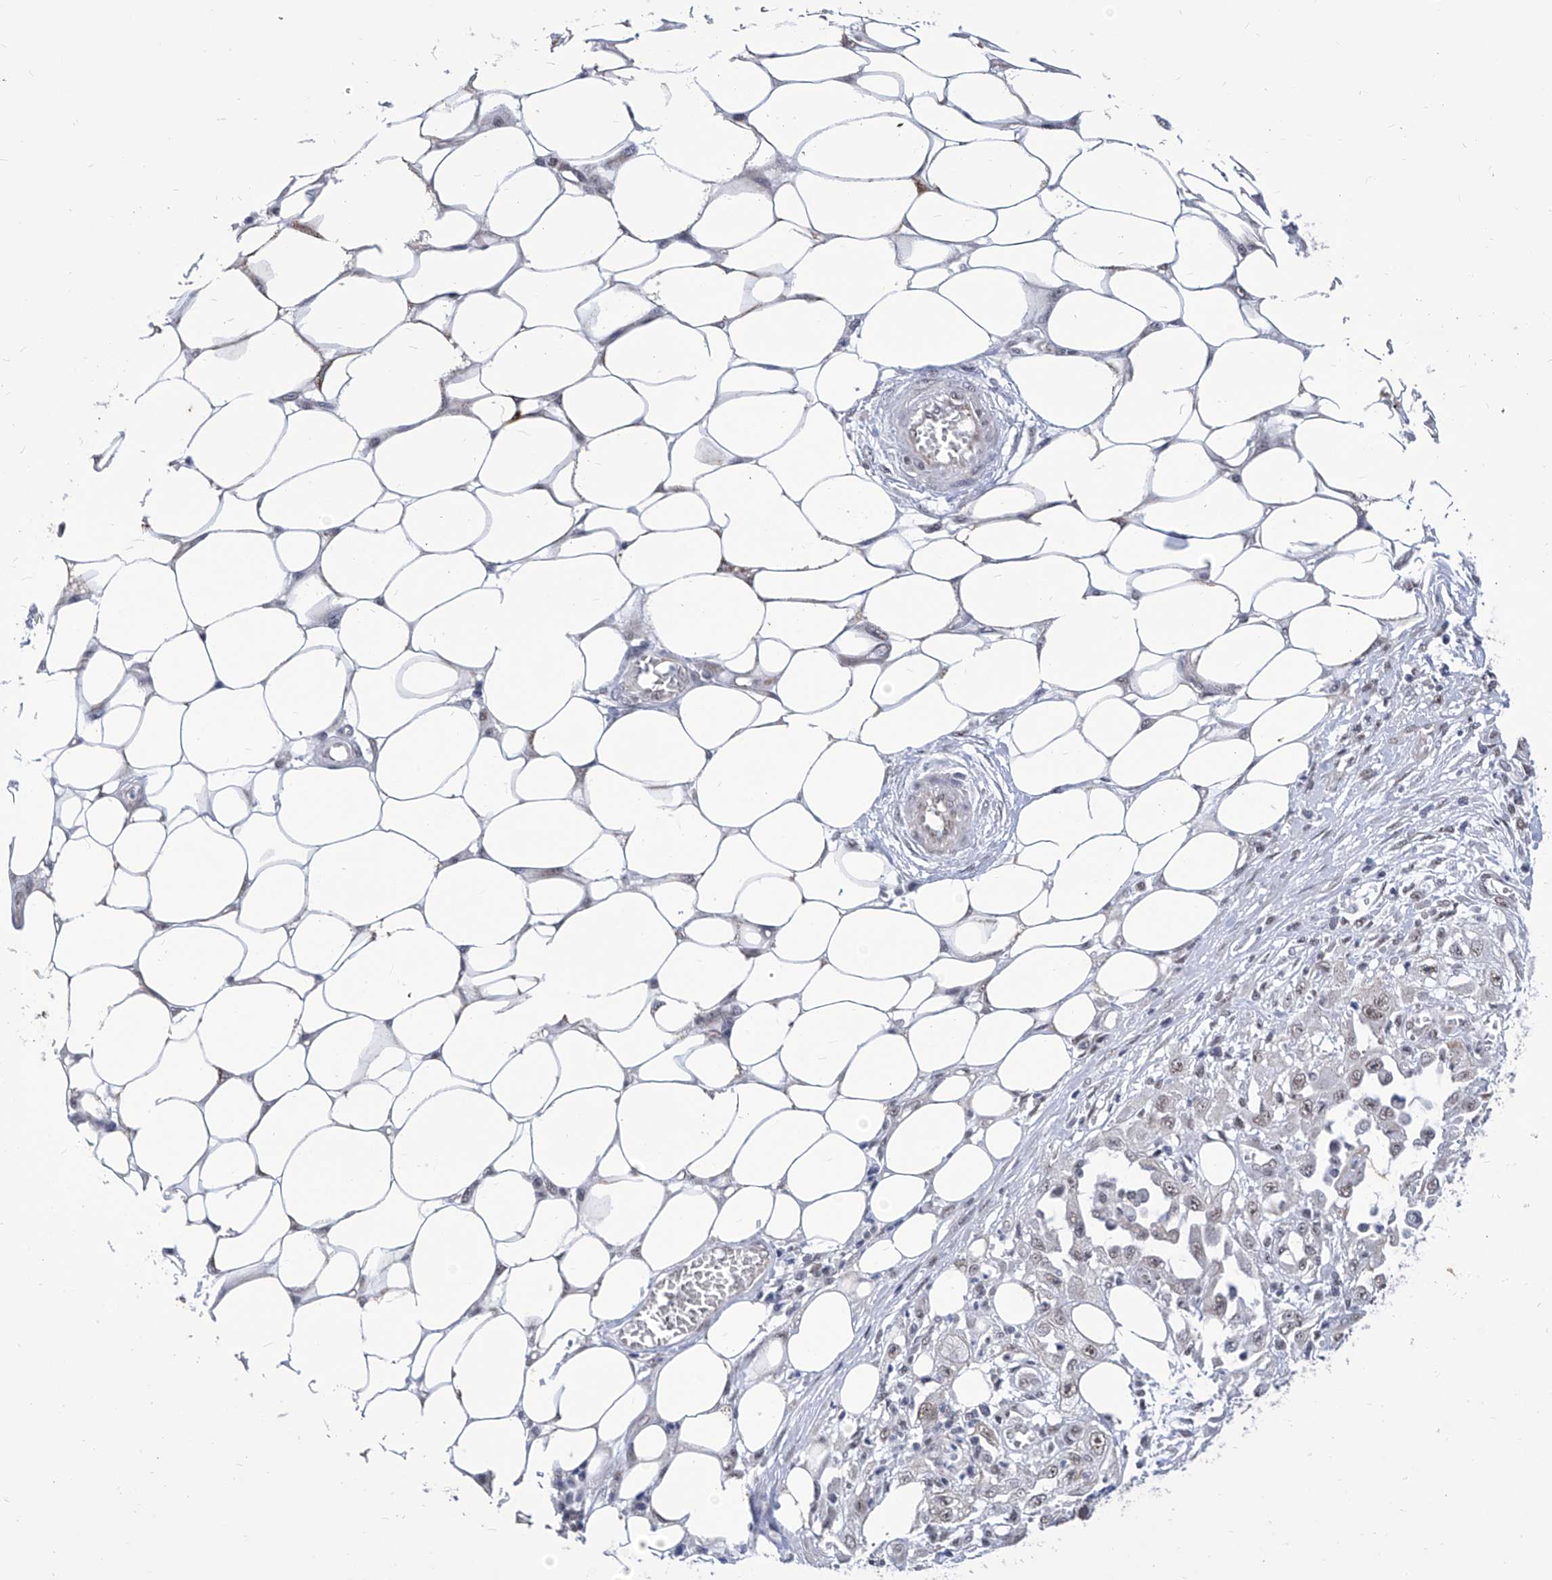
{"staining": {"intensity": "weak", "quantity": "25%-75%", "location": "nuclear"}, "tissue": "skin cancer", "cell_type": "Tumor cells", "image_type": "cancer", "snomed": [{"axis": "morphology", "description": "Squamous cell carcinoma, NOS"}, {"axis": "morphology", "description": "Squamous cell carcinoma, metastatic, NOS"}, {"axis": "topography", "description": "Skin"}, {"axis": "topography", "description": "Lymph node"}], "caption": "The histopathology image exhibits staining of squamous cell carcinoma (skin), revealing weak nuclear protein expression (brown color) within tumor cells.", "gene": "SART1", "patient": {"sex": "male", "age": 75}}